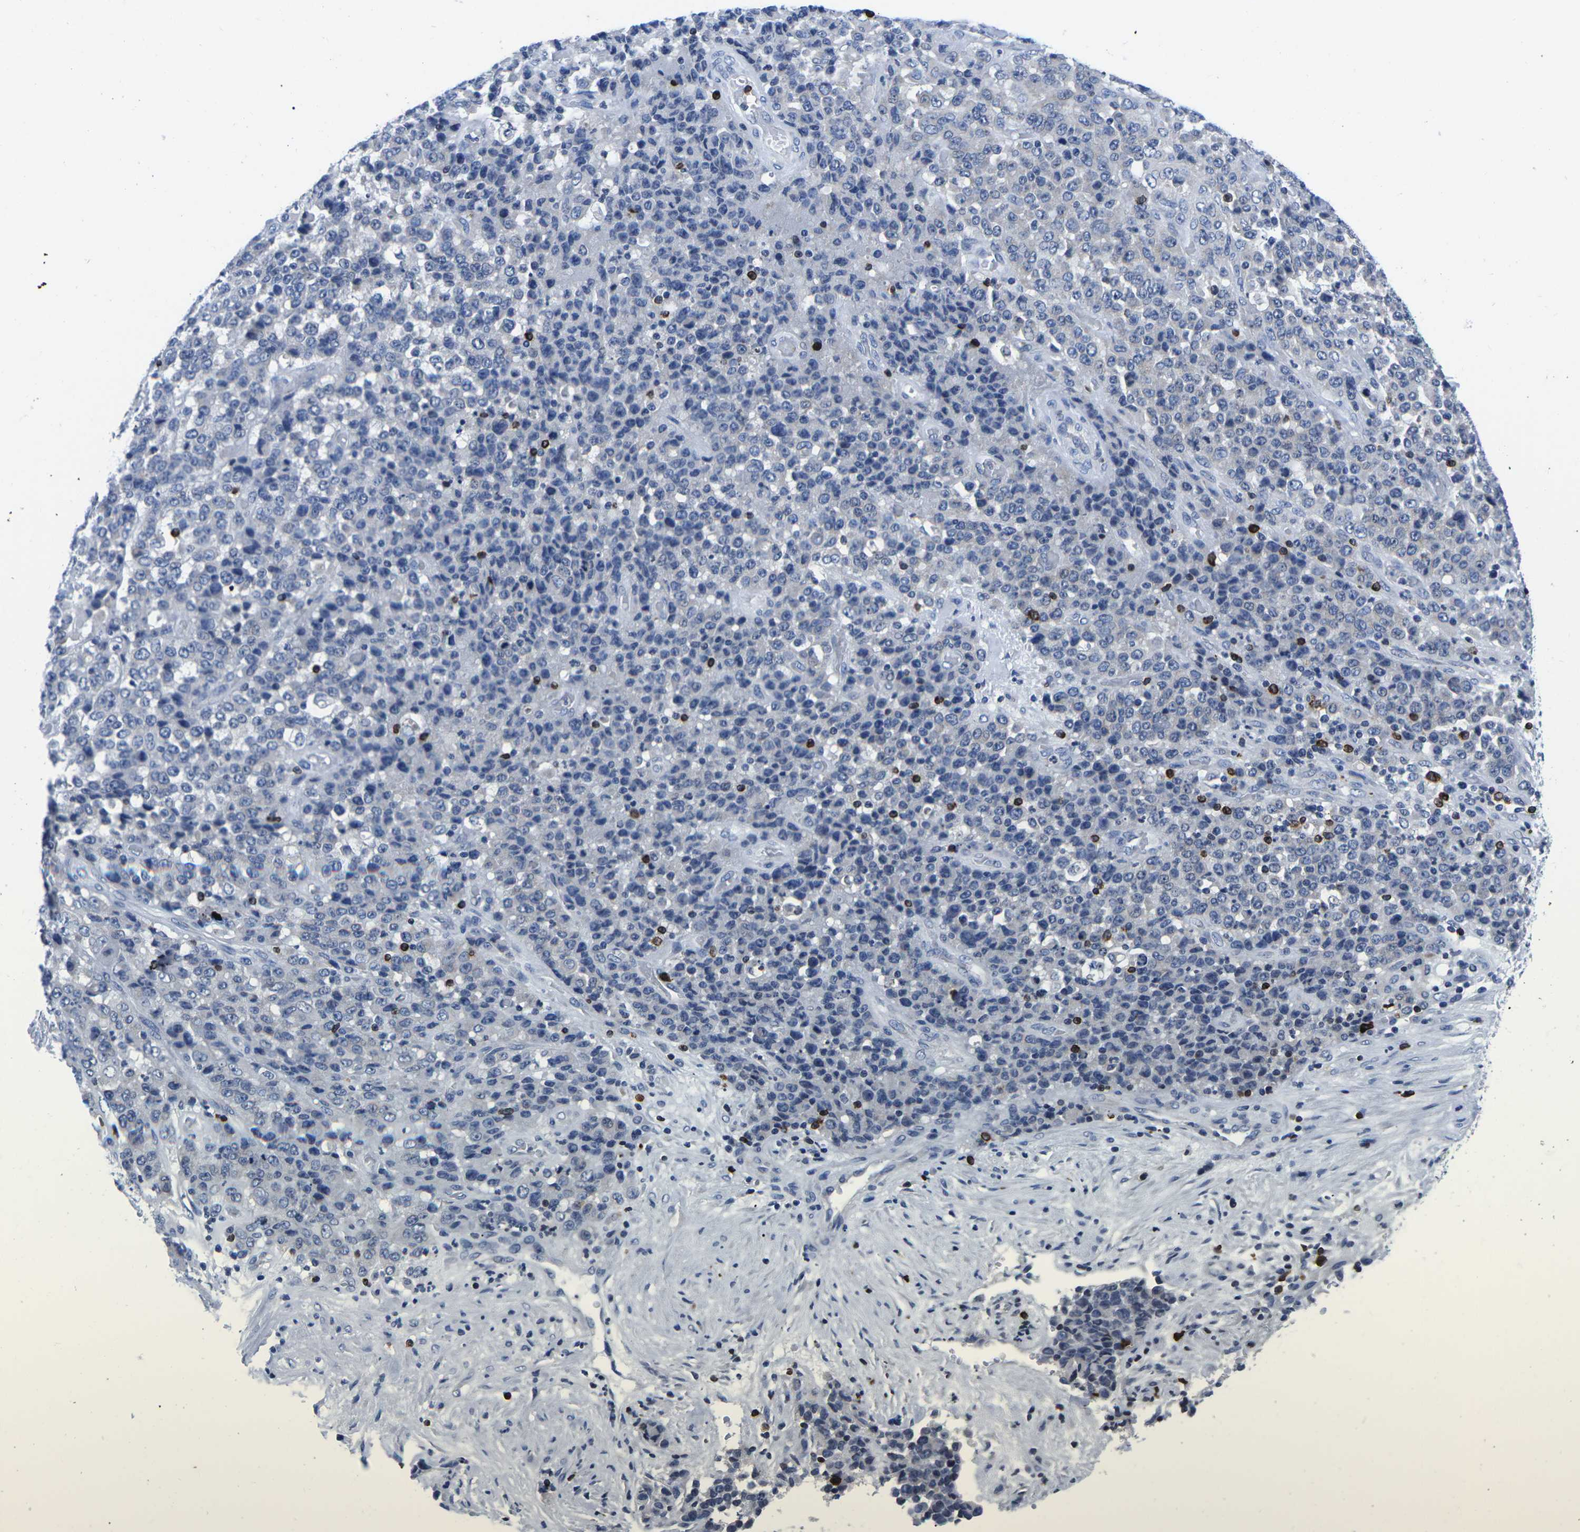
{"staining": {"intensity": "negative", "quantity": "none", "location": "none"}, "tissue": "stomach cancer", "cell_type": "Tumor cells", "image_type": "cancer", "snomed": [{"axis": "morphology", "description": "Adenocarcinoma, NOS"}, {"axis": "topography", "description": "Stomach"}], "caption": "Immunohistochemical staining of stomach adenocarcinoma displays no significant staining in tumor cells.", "gene": "CTSW", "patient": {"sex": "female", "age": 73}}